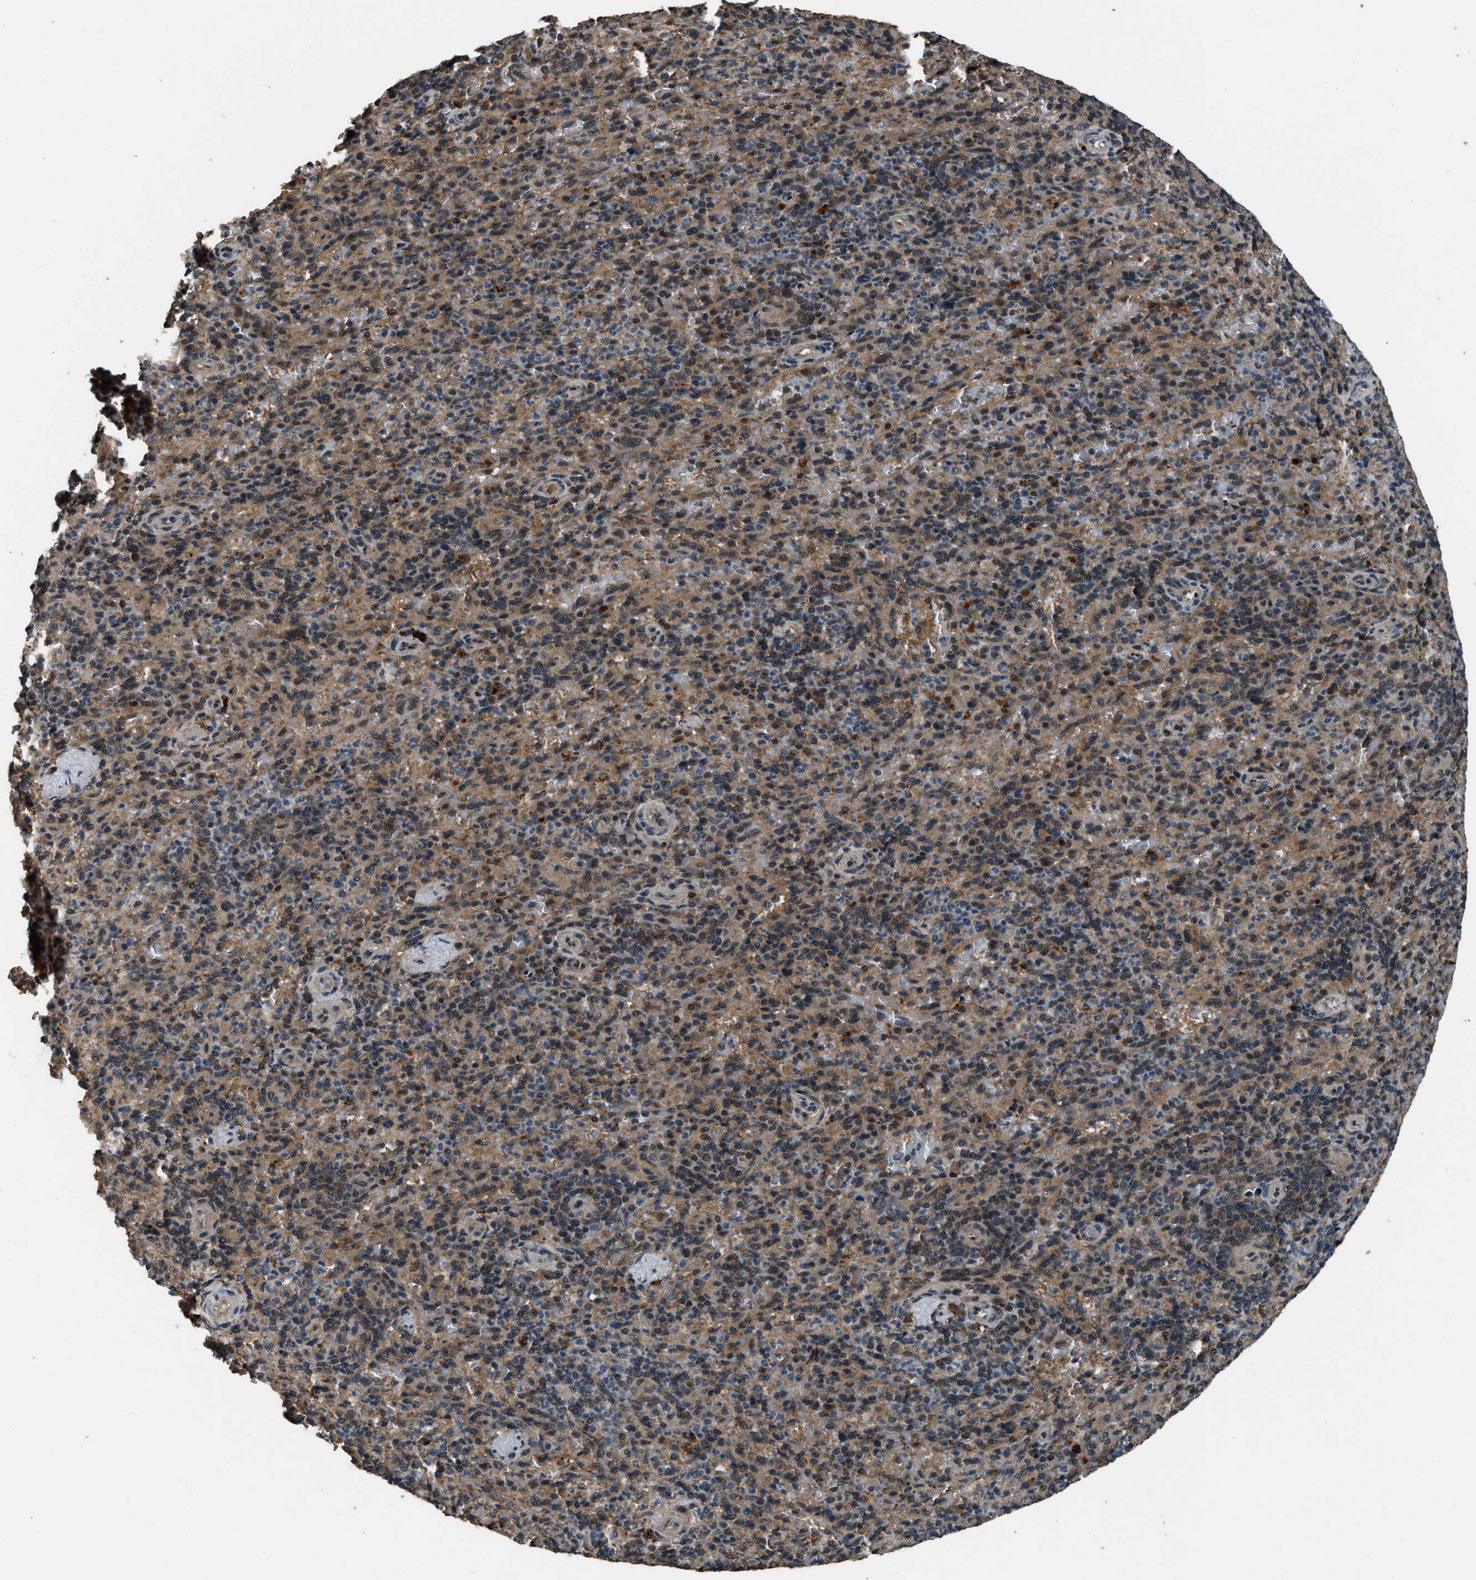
{"staining": {"intensity": "moderate", "quantity": "25%-75%", "location": "cytoplasmic/membranous,nuclear"}, "tissue": "spleen", "cell_type": "Cells in red pulp", "image_type": "normal", "snomed": [{"axis": "morphology", "description": "Normal tissue, NOS"}, {"axis": "topography", "description": "Spleen"}], "caption": "Moderate cytoplasmic/membranous,nuclear expression is identified in about 25%-75% of cells in red pulp in normal spleen.", "gene": "NUDCD3", "patient": {"sex": "female", "age": 74}}